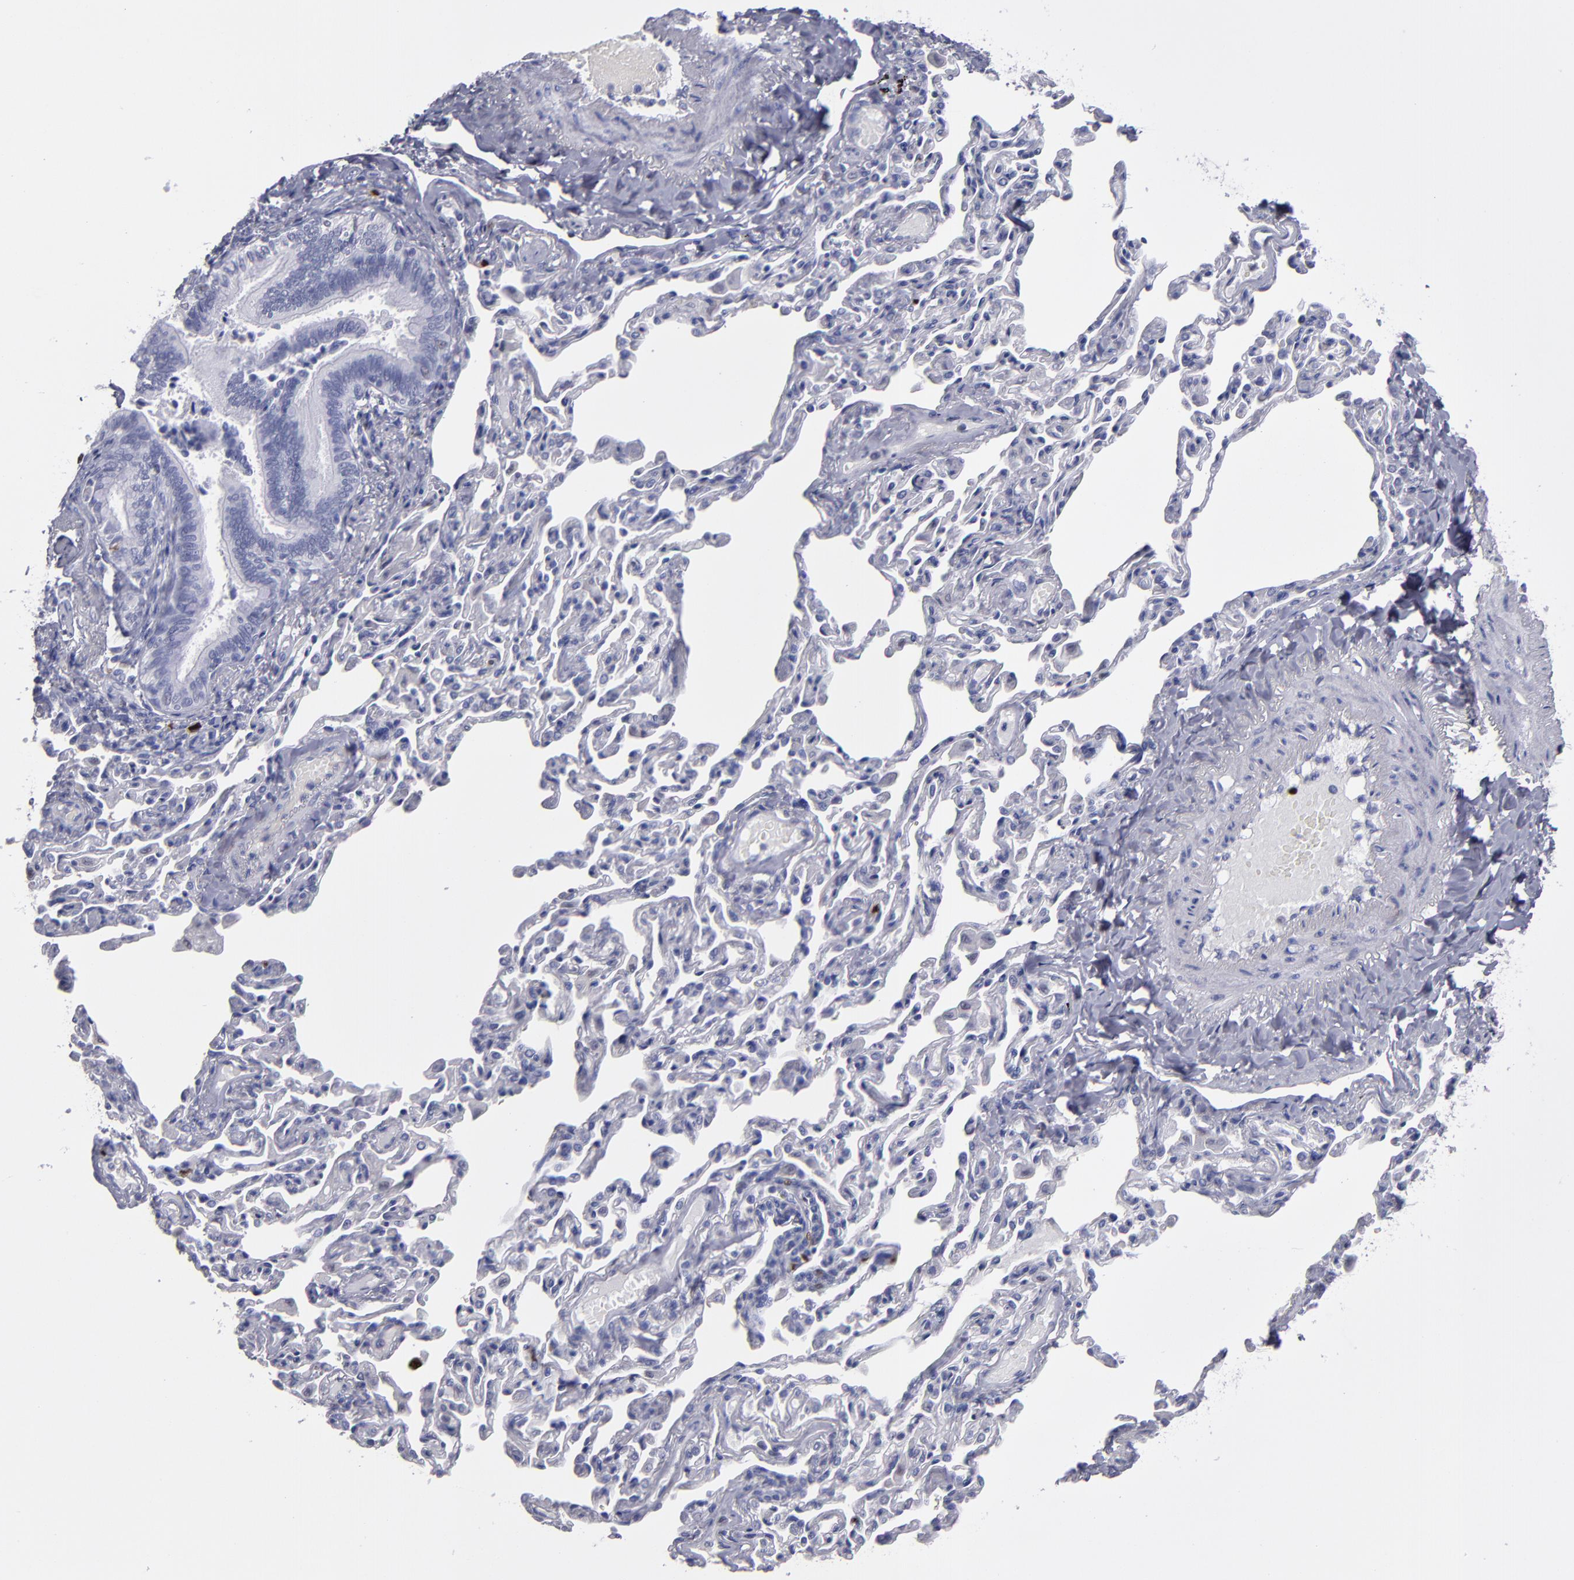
{"staining": {"intensity": "negative", "quantity": "none", "location": "none"}, "tissue": "bronchus", "cell_type": "Respiratory epithelial cells", "image_type": "normal", "snomed": [{"axis": "morphology", "description": "Normal tissue, NOS"}, {"axis": "topography", "description": "Lung"}], "caption": "Bronchus was stained to show a protein in brown. There is no significant positivity in respiratory epithelial cells. (DAB immunohistochemistry (IHC) with hematoxylin counter stain).", "gene": "IRF8", "patient": {"sex": "male", "age": 64}}